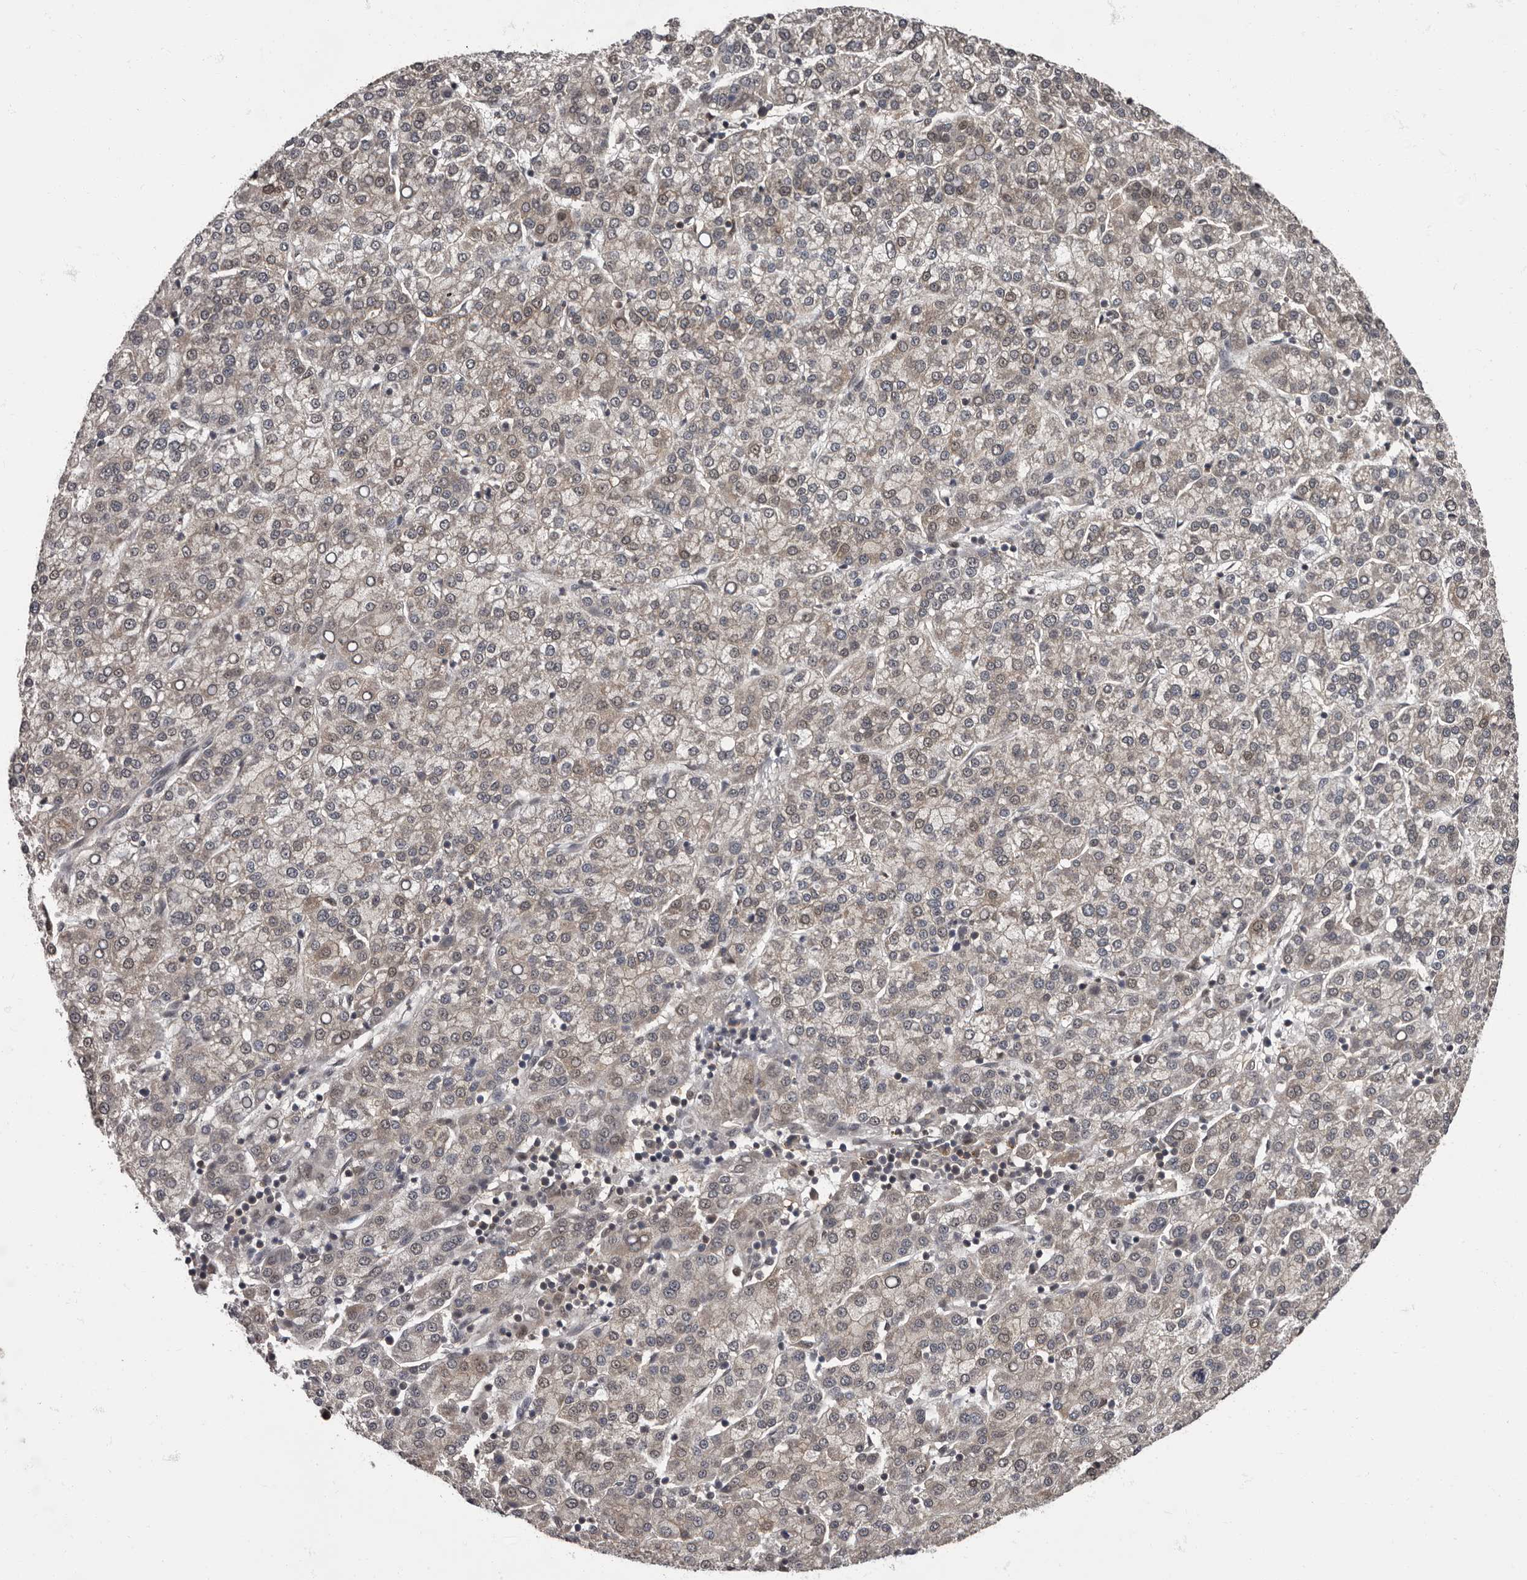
{"staining": {"intensity": "weak", "quantity": "25%-75%", "location": "cytoplasmic/membranous,nuclear"}, "tissue": "liver cancer", "cell_type": "Tumor cells", "image_type": "cancer", "snomed": [{"axis": "morphology", "description": "Carcinoma, Hepatocellular, NOS"}, {"axis": "topography", "description": "Liver"}], "caption": "A low amount of weak cytoplasmic/membranous and nuclear expression is appreciated in approximately 25%-75% of tumor cells in liver cancer tissue. (Brightfield microscopy of DAB IHC at high magnification).", "gene": "C1orf50", "patient": {"sex": "female", "age": 58}}